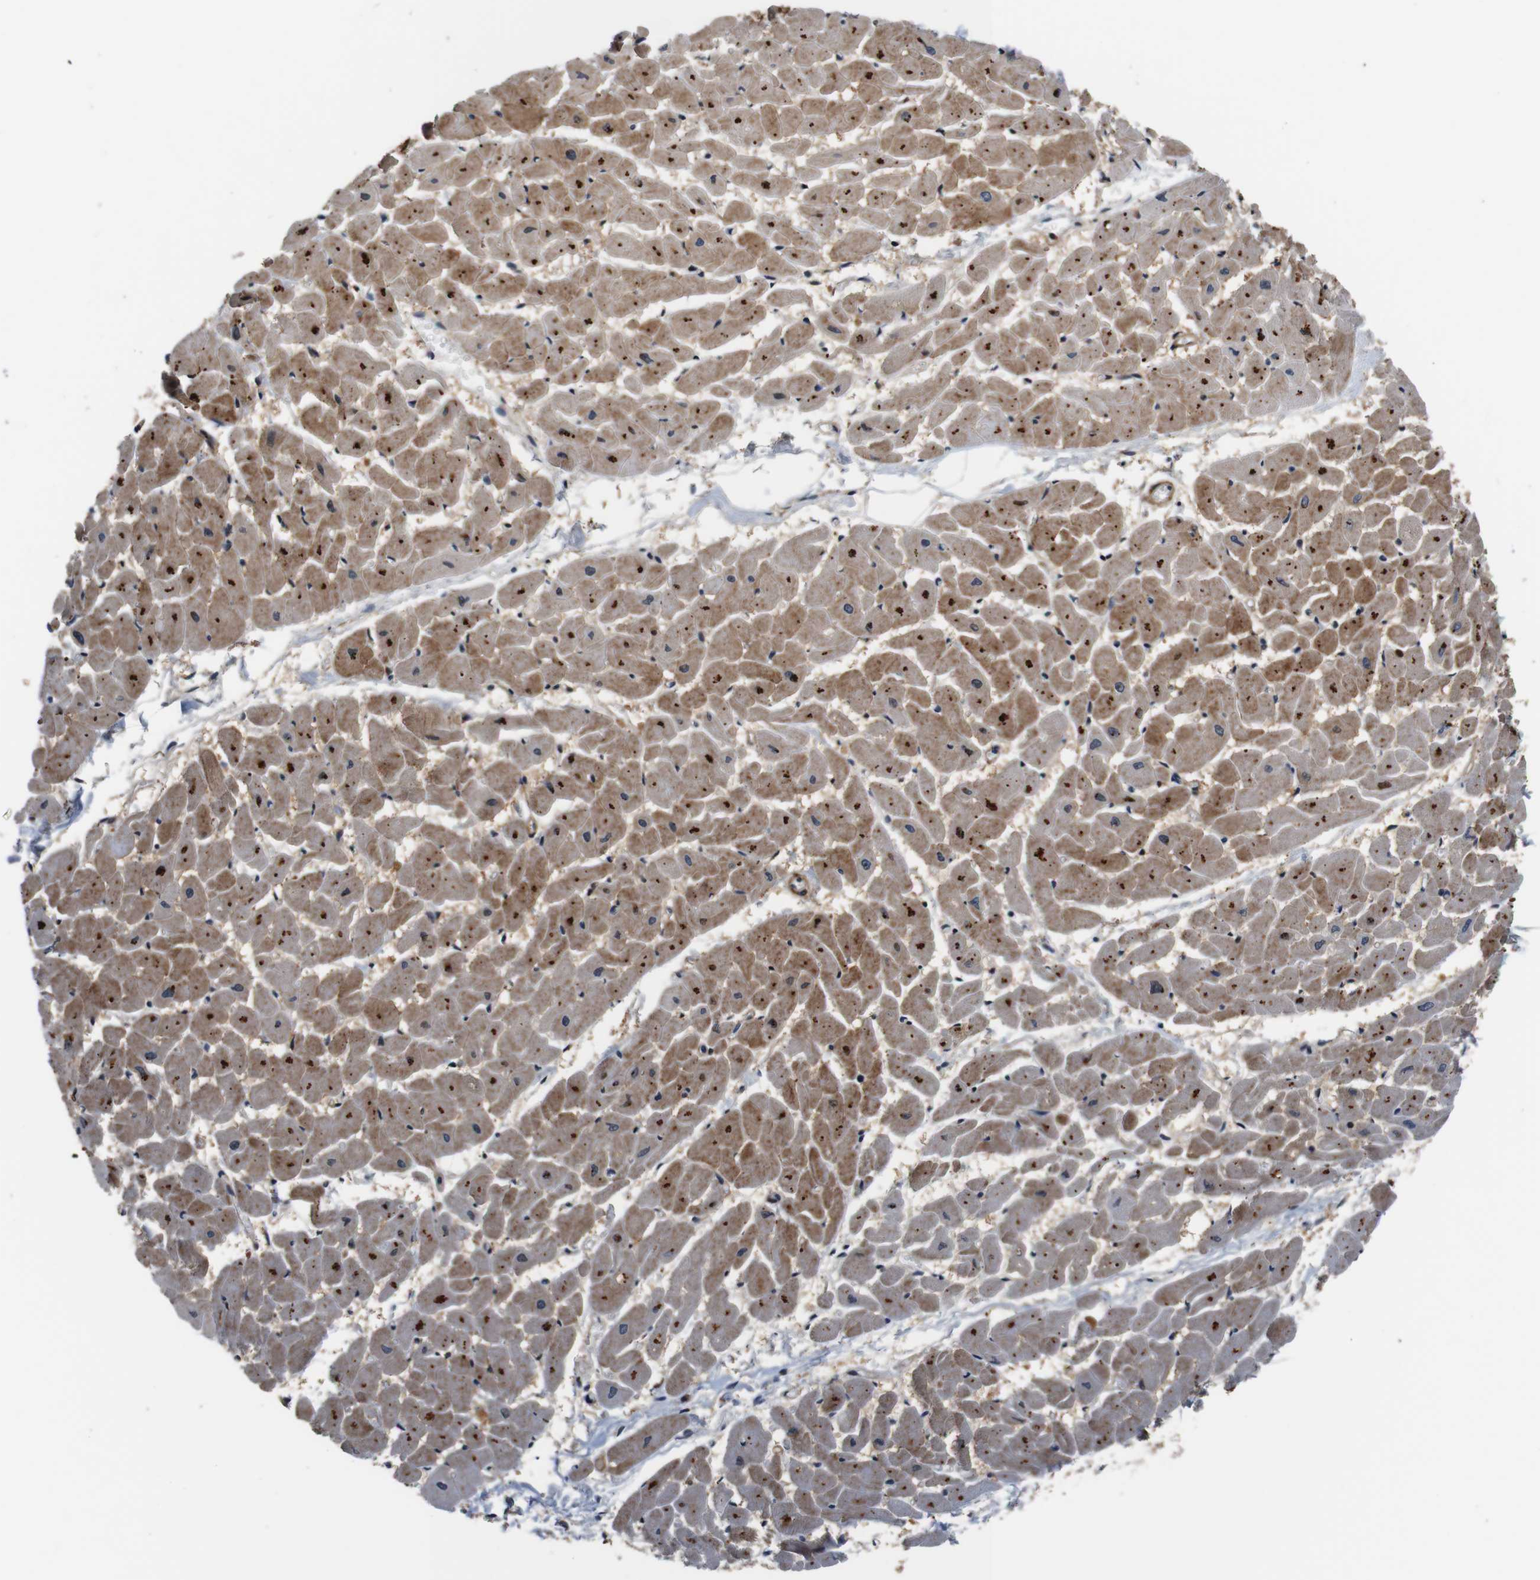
{"staining": {"intensity": "moderate", "quantity": ">75%", "location": "cytoplasmic/membranous"}, "tissue": "heart muscle", "cell_type": "Cardiomyocytes", "image_type": "normal", "snomed": [{"axis": "morphology", "description": "Normal tissue, NOS"}, {"axis": "topography", "description": "Heart"}], "caption": "Moderate cytoplasmic/membranous protein expression is identified in approximately >75% of cardiomyocytes in heart muscle. (DAB IHC, brown staining for protein, blue staining for nuclei).", "gene": "LRP4", "patient": {"sex": "female", "age": 19}}